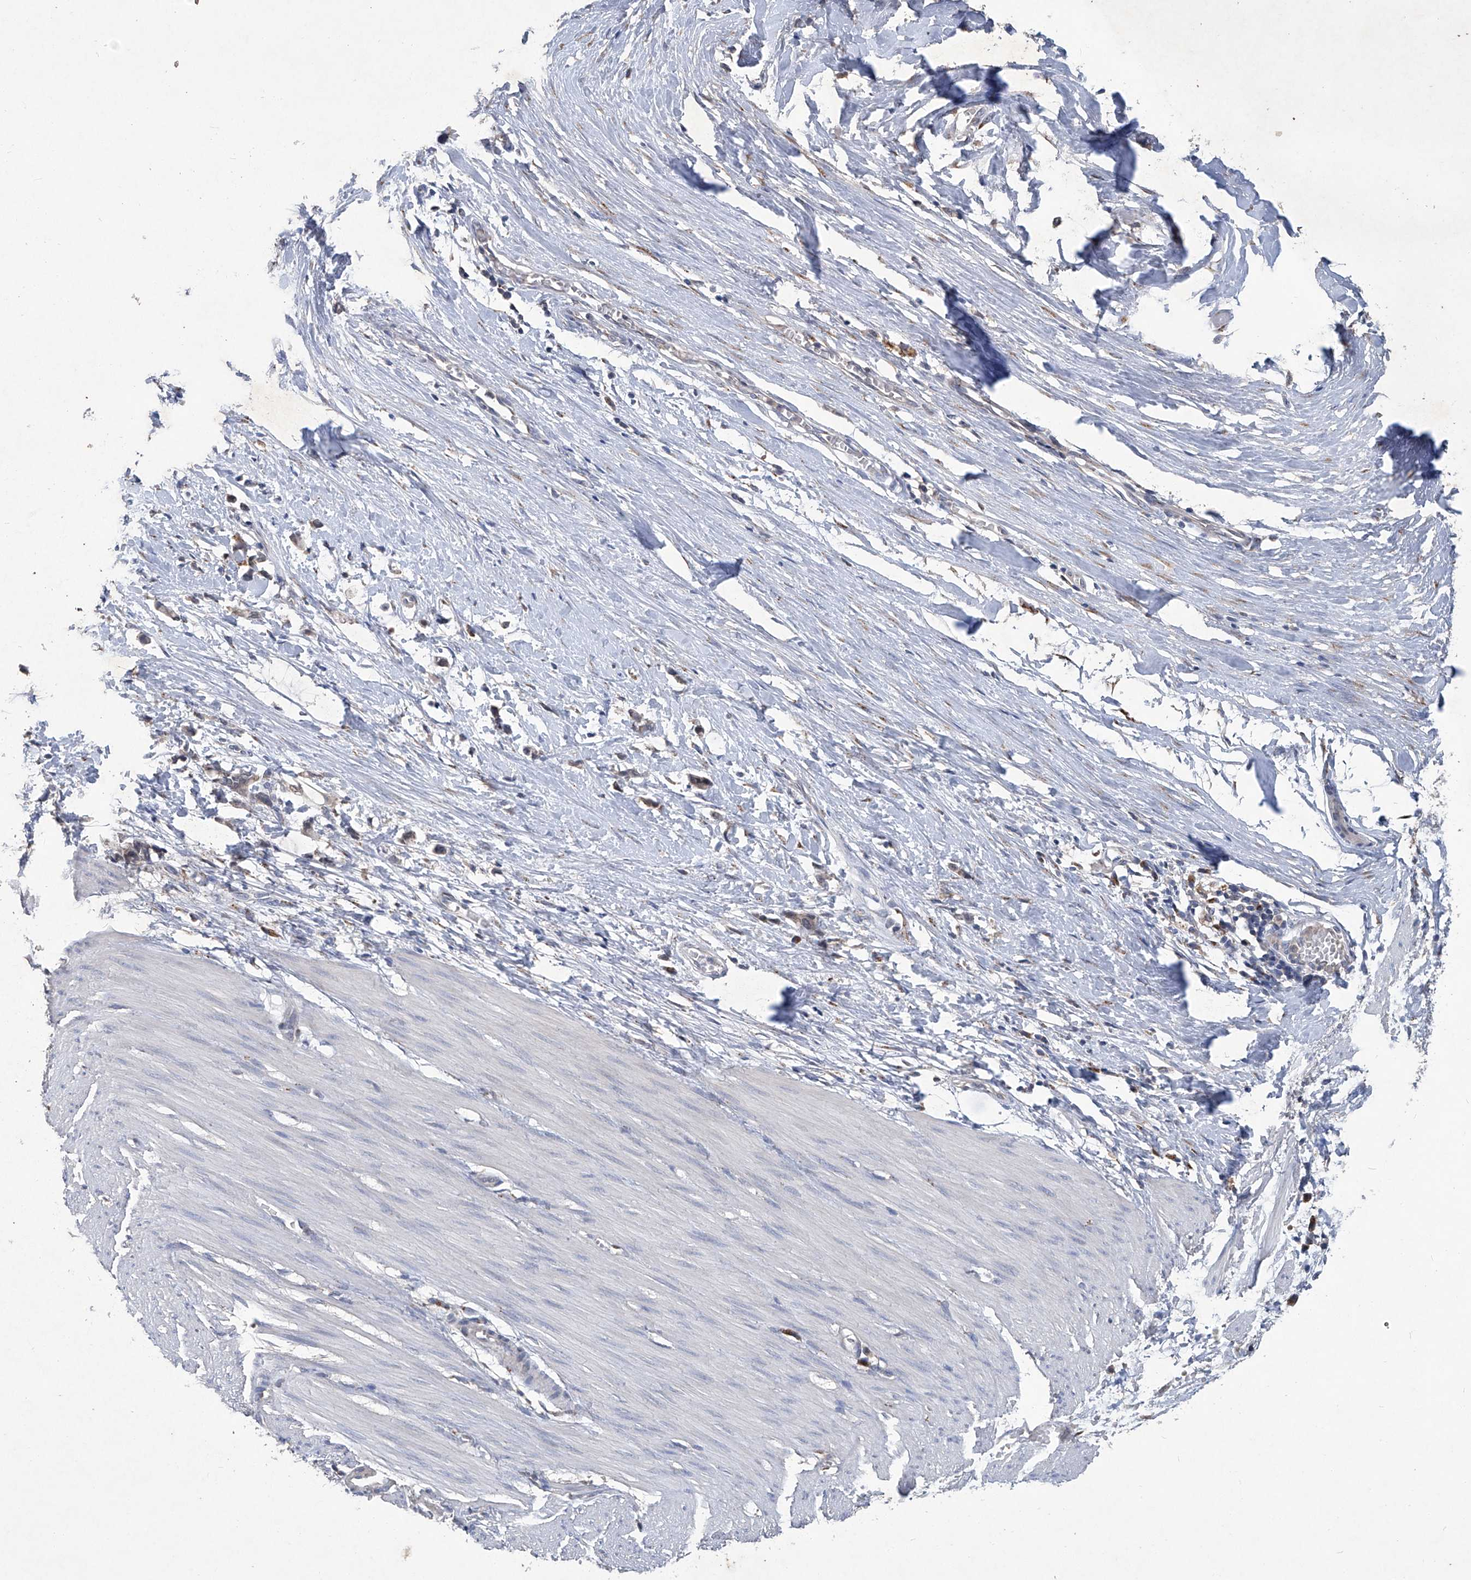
{"staining": {"intensity": "negative", "quantity": "none", "location": "none"}, "tissue": "smooth muscle", "cell_type": "Smooth muscle cells", "image_type": "normal", "snomed": [{"axis": "morphology", "description": "Normal tissue, NOS"}, {"axis": "morphology", "description": "Adenocarcinoma, NOS"}, {"axis": "topography", "description": "Colon"}, {"axis": "topography", "description": "Peripheral nerve tissue"}], "caption": "Smooth muscle cells show no significant positivity in normal smooth muscle.", "gene": "PCSK5", "patient": {"sex": "male", "age": 14}}